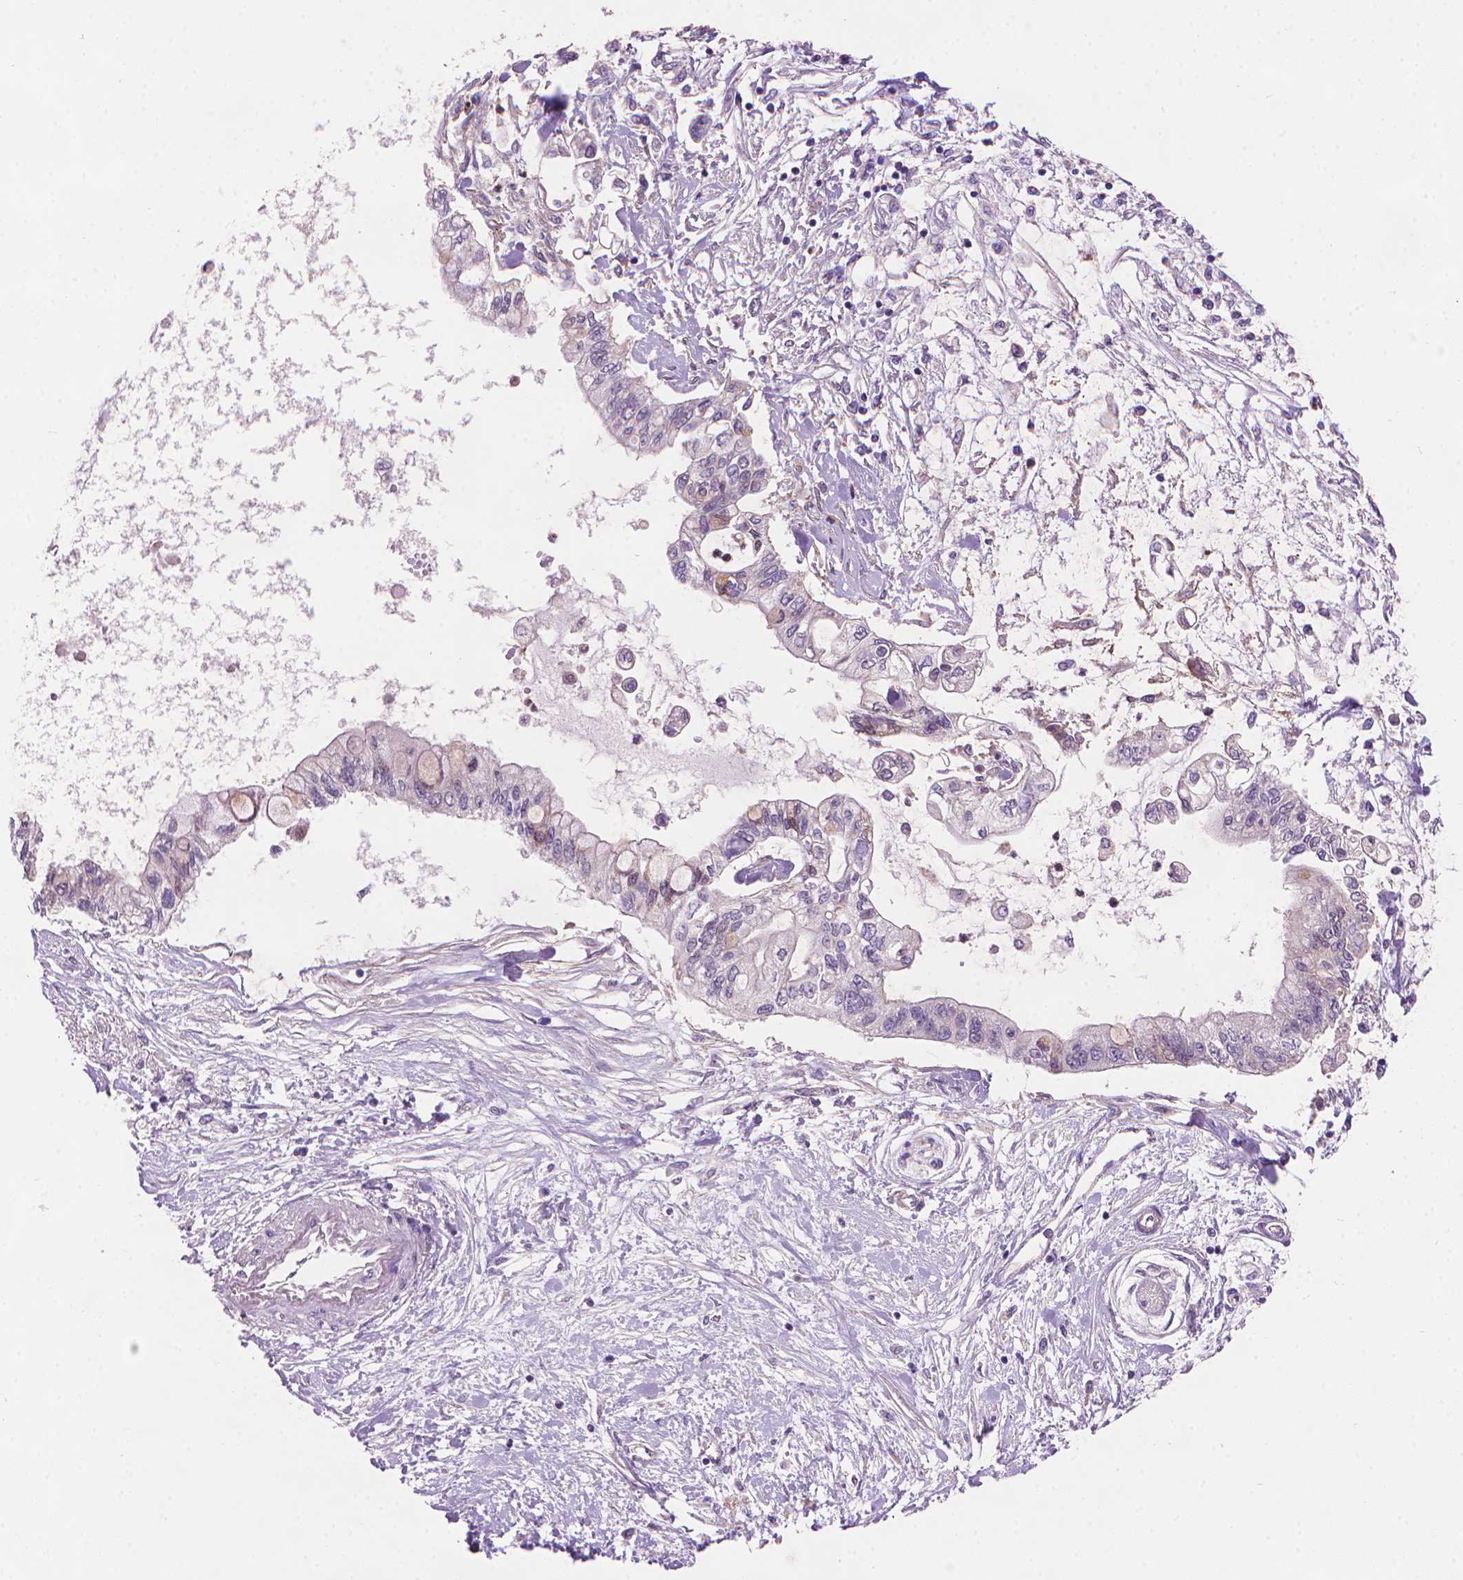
{"staining": {"intensity": "negative", "quantity": "none", "location": "none"}, "tissue": "pancreatic cancer", "cell_type": "Tumor cells", "image_type": "cancer", "snomed": [{"axis": "morphology", "description": "Adenocarcinoma, NOS"}, {"axis": "topography", "description": "Pancreas"}], "caption": "Immunohistochemical staining of adenocarcinoma (pancreatic) reveals no significant staining in tumor cells.", "gene": "AMMECR1", "patient": {"sex": "female", "age": 77}}